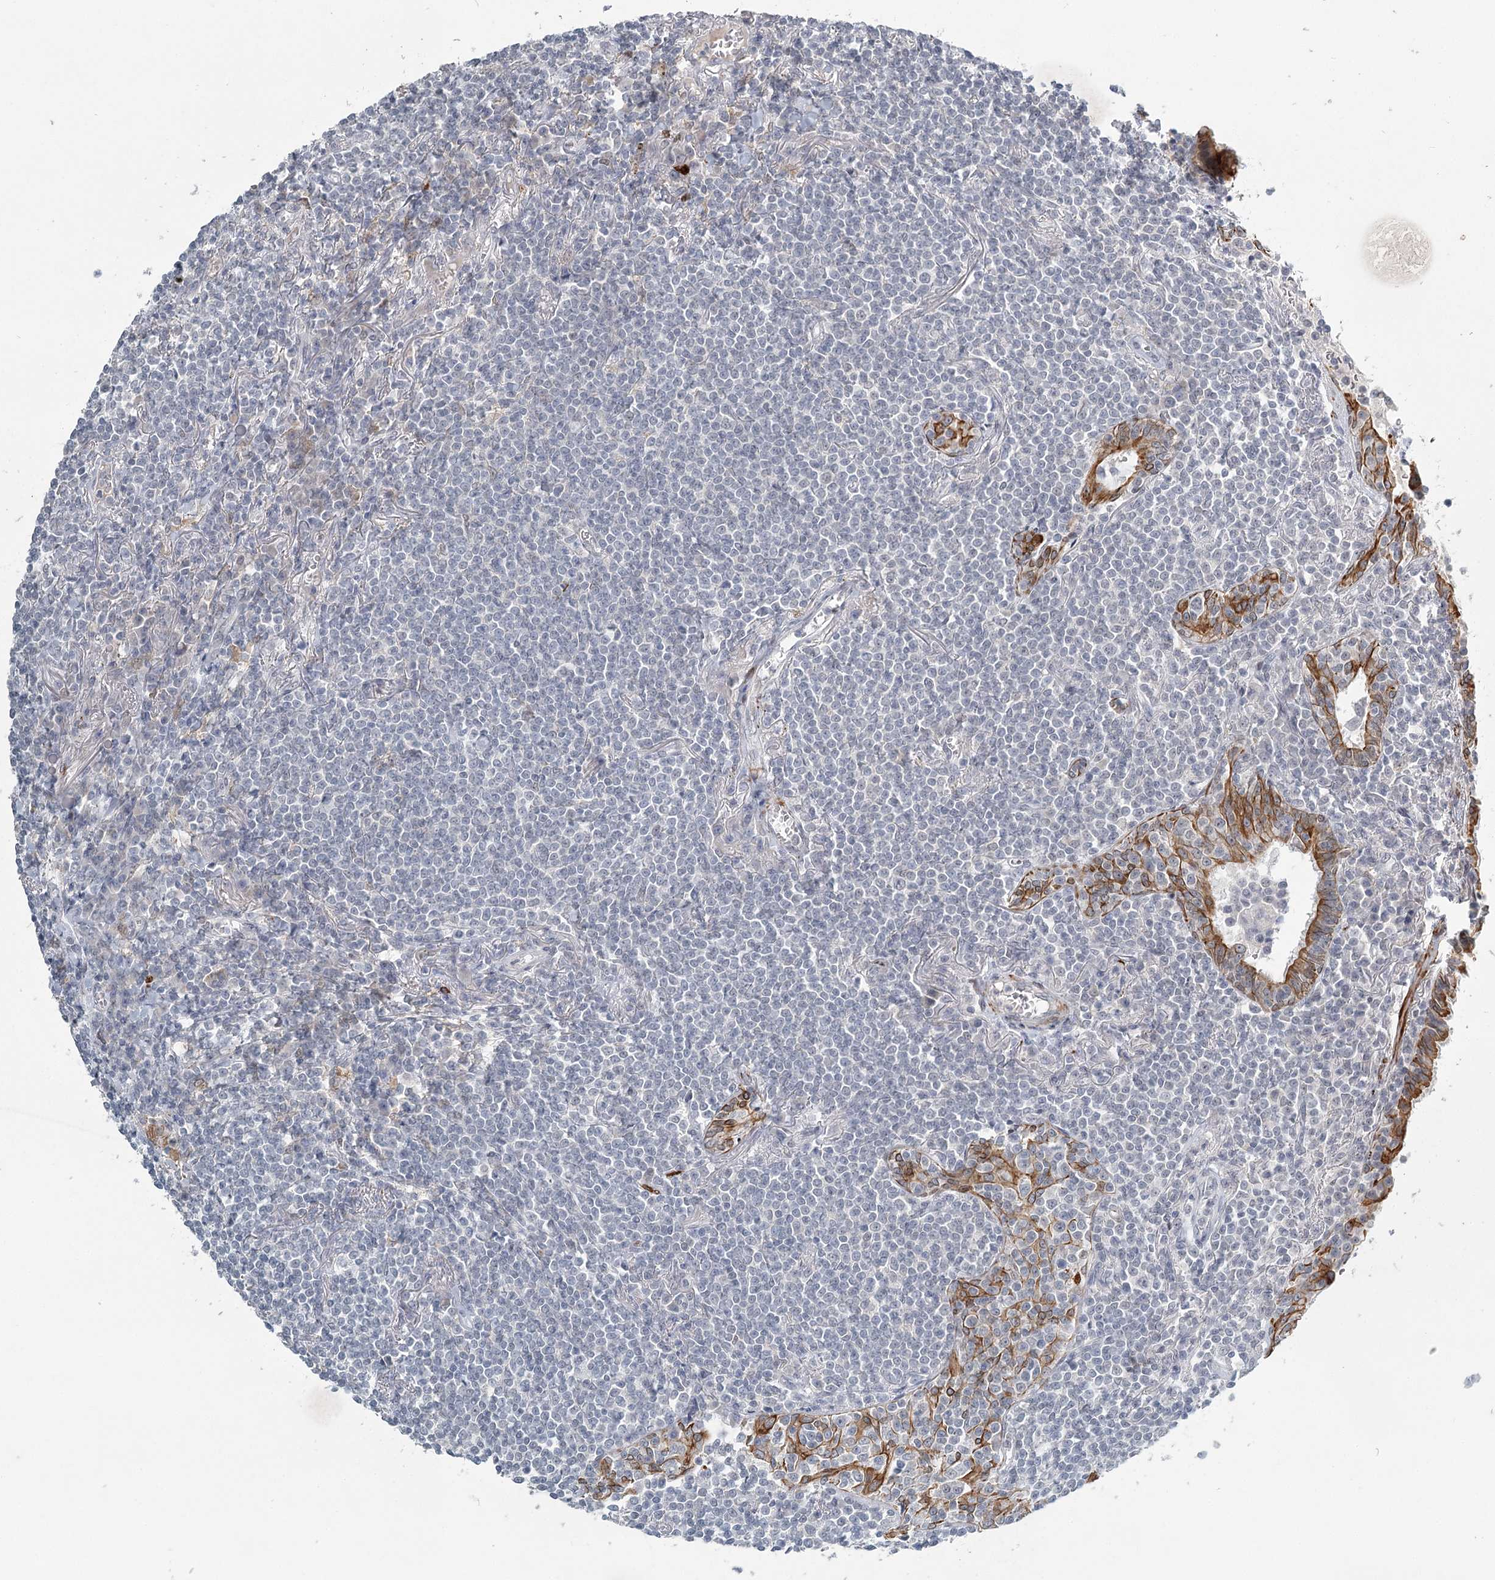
{"staining": {"intensity": "negative", "quantity": "none", "location": "none"}, "tissue": "lymphoma", "cell_type": "Tumor cells", "image_type": "cancer", "snomed": [{"axis": "morphology", "description": "Malignant lymphoma, non-Hodgkin's type, Low grade"}, {"axis": "topography", "description": "Lung"}], "caption": "Immunohistochemical staining of human lymphoma displays no significant staining in tumor cells. (DAB (3,3'-diaminobenzidine) IHC visualized using brightfield microscopy, high magnification).", "gene": "TMEM70", "patient": {"sex": "female", "age": 71}}